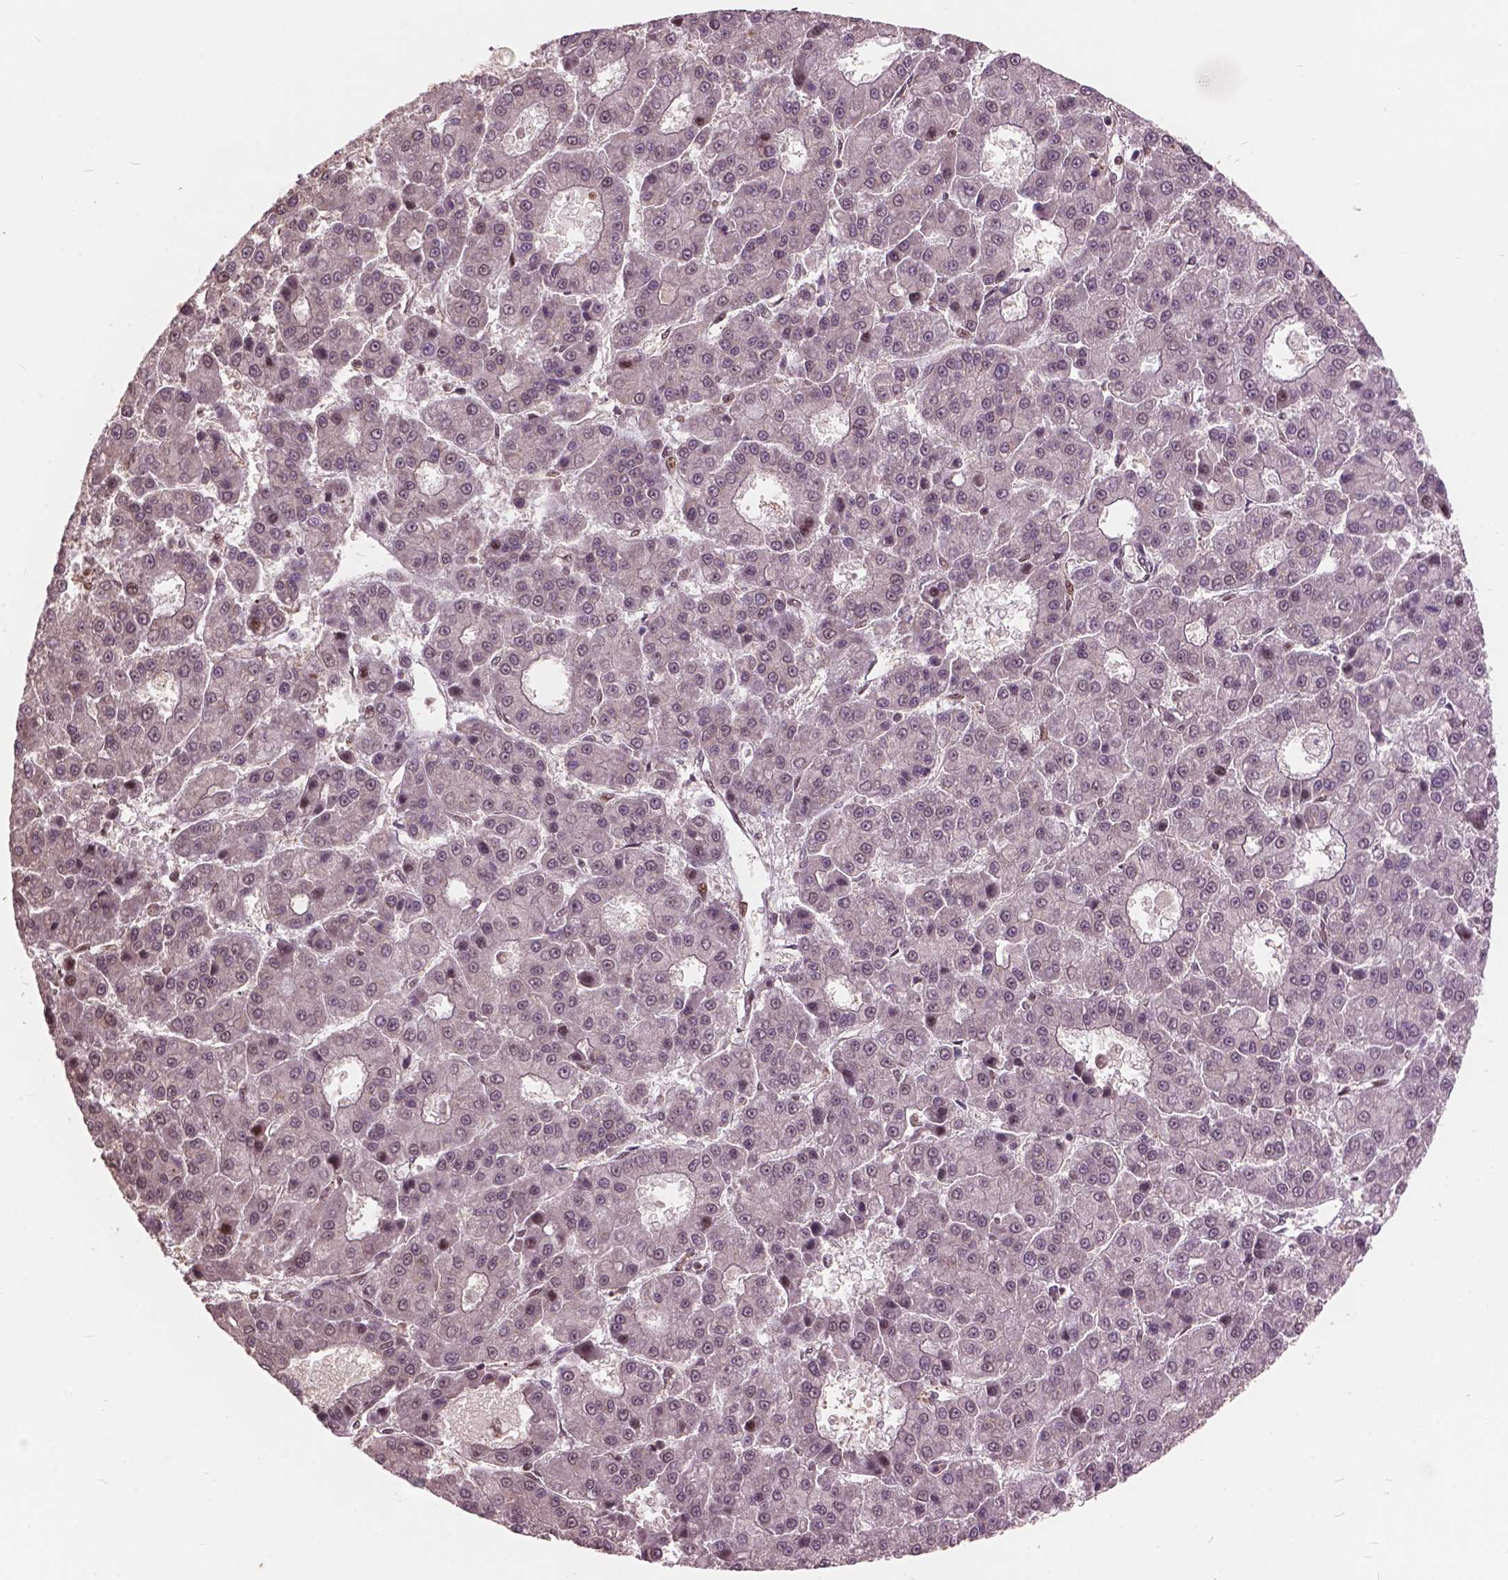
{"staining": {"intensity": "weak", "quantity": "<25%", "location": "nuclear"}, "tissue": "liver cancer", "cell_type": "Tumor cells", "image_type": "cancer", "snomed": [{"axis": "morphology", "description": "Carcinoma, Hepatocellular, NOS"}, {"axis": "topography", "description": "Liver"}], "caption": "This is a micrograph of immunohistochemistry staining of liver cancer (hepatocellular carcinoma), which shows no staining in tumor cells.", "gene": "ANP32B", "patient": {"sex": "male", "age": 70}}